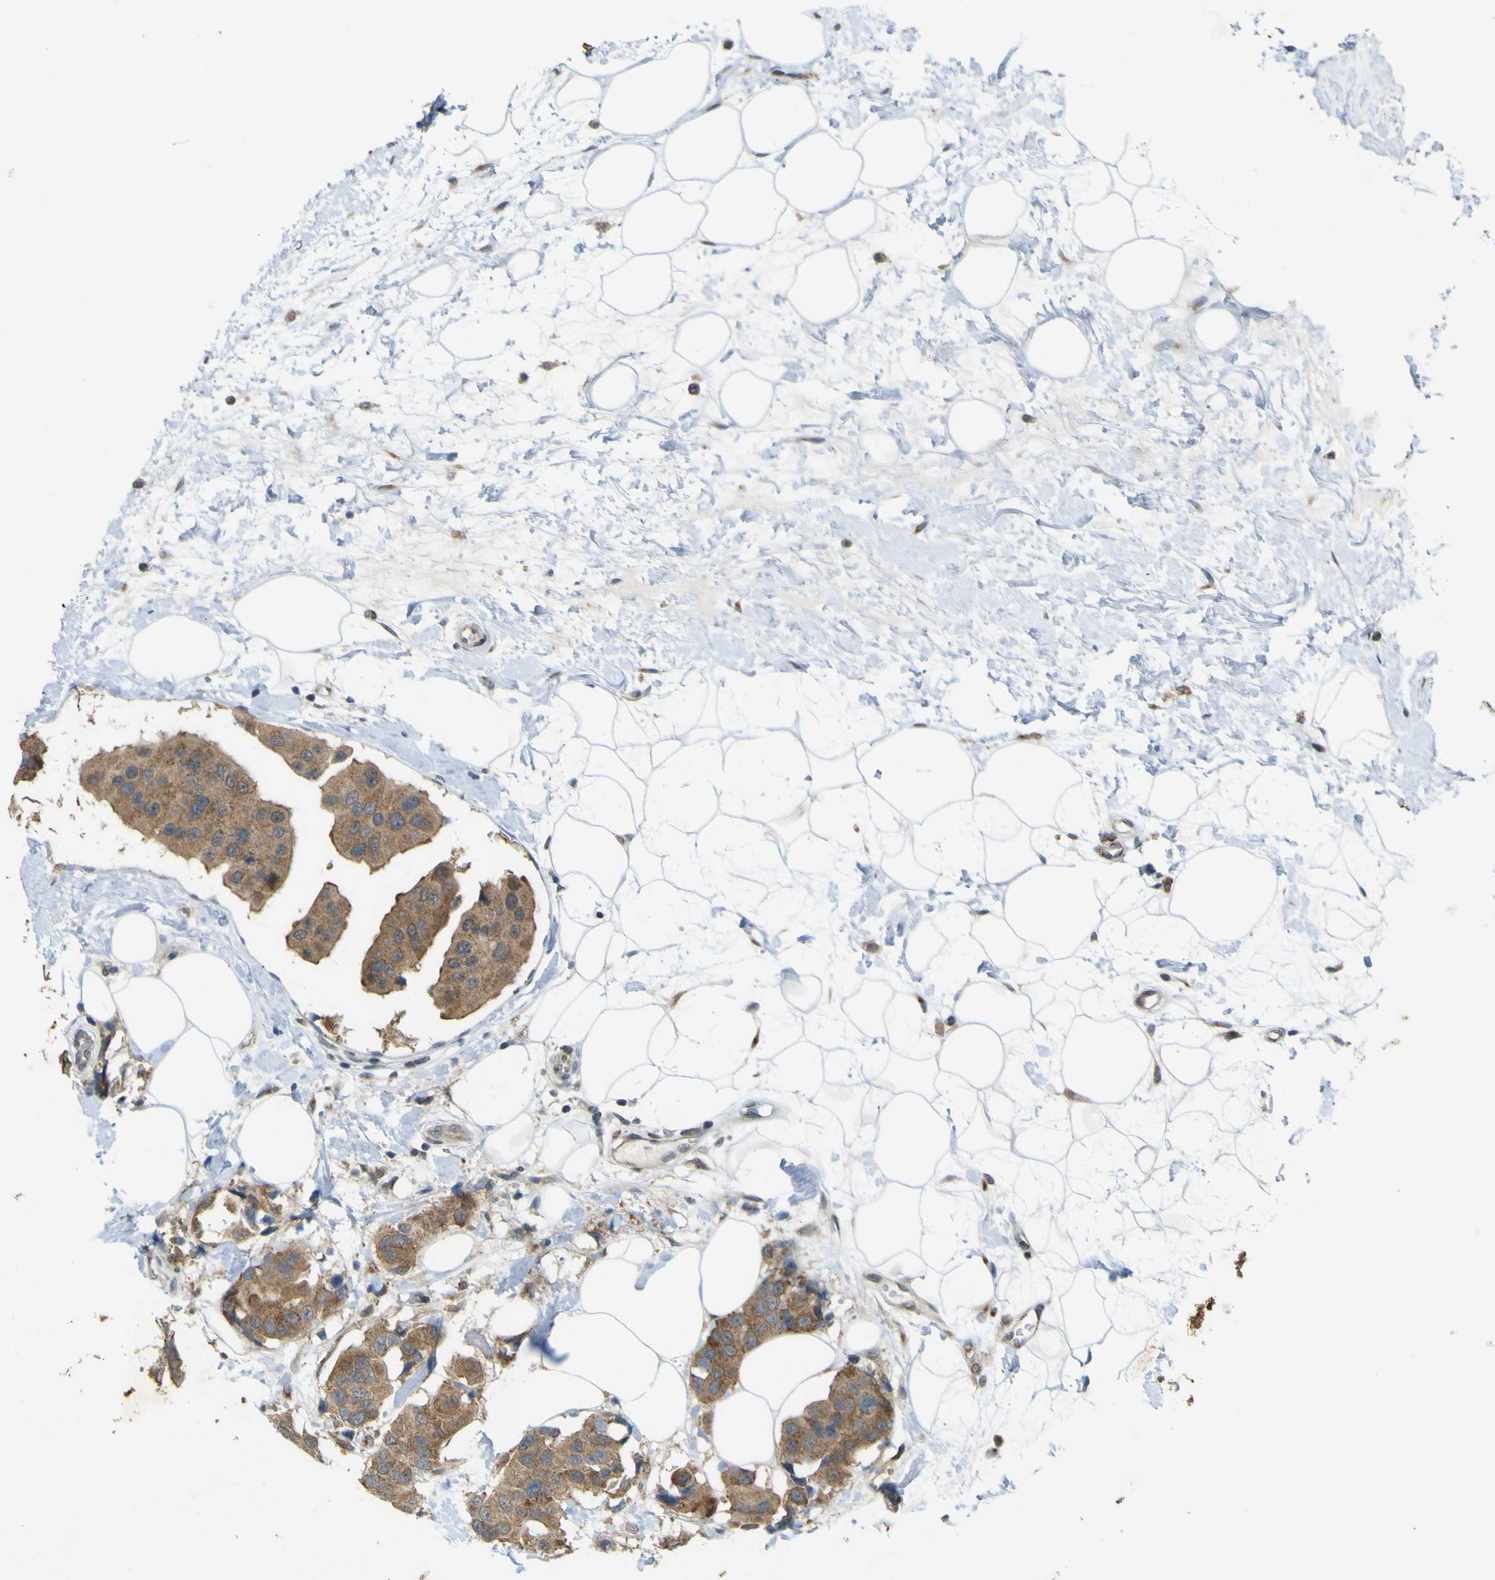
{"staining": {"intensity": "moderate", "quantity": ">75%", "location": "cytoplasmic/membranous"}, "tissue": "breast cancer", "cell_type": "Tumor cells", "image_type": "cancer", "snomed": [{"axis": "morphology", "description": "Normal tissue, NOS"}, {"axis": "morphology", "description": "Duct carcinoma"}, {"axis": "topography", "description": "Breast"}], "caption": "Breast cancer (intraductal carcinoma) tissue displays moderate cytoplasmic/membranous positivity in about >75% of tumor cells", "gene": "IGF2R", "patient": {"sex": "female", "age": 39}}